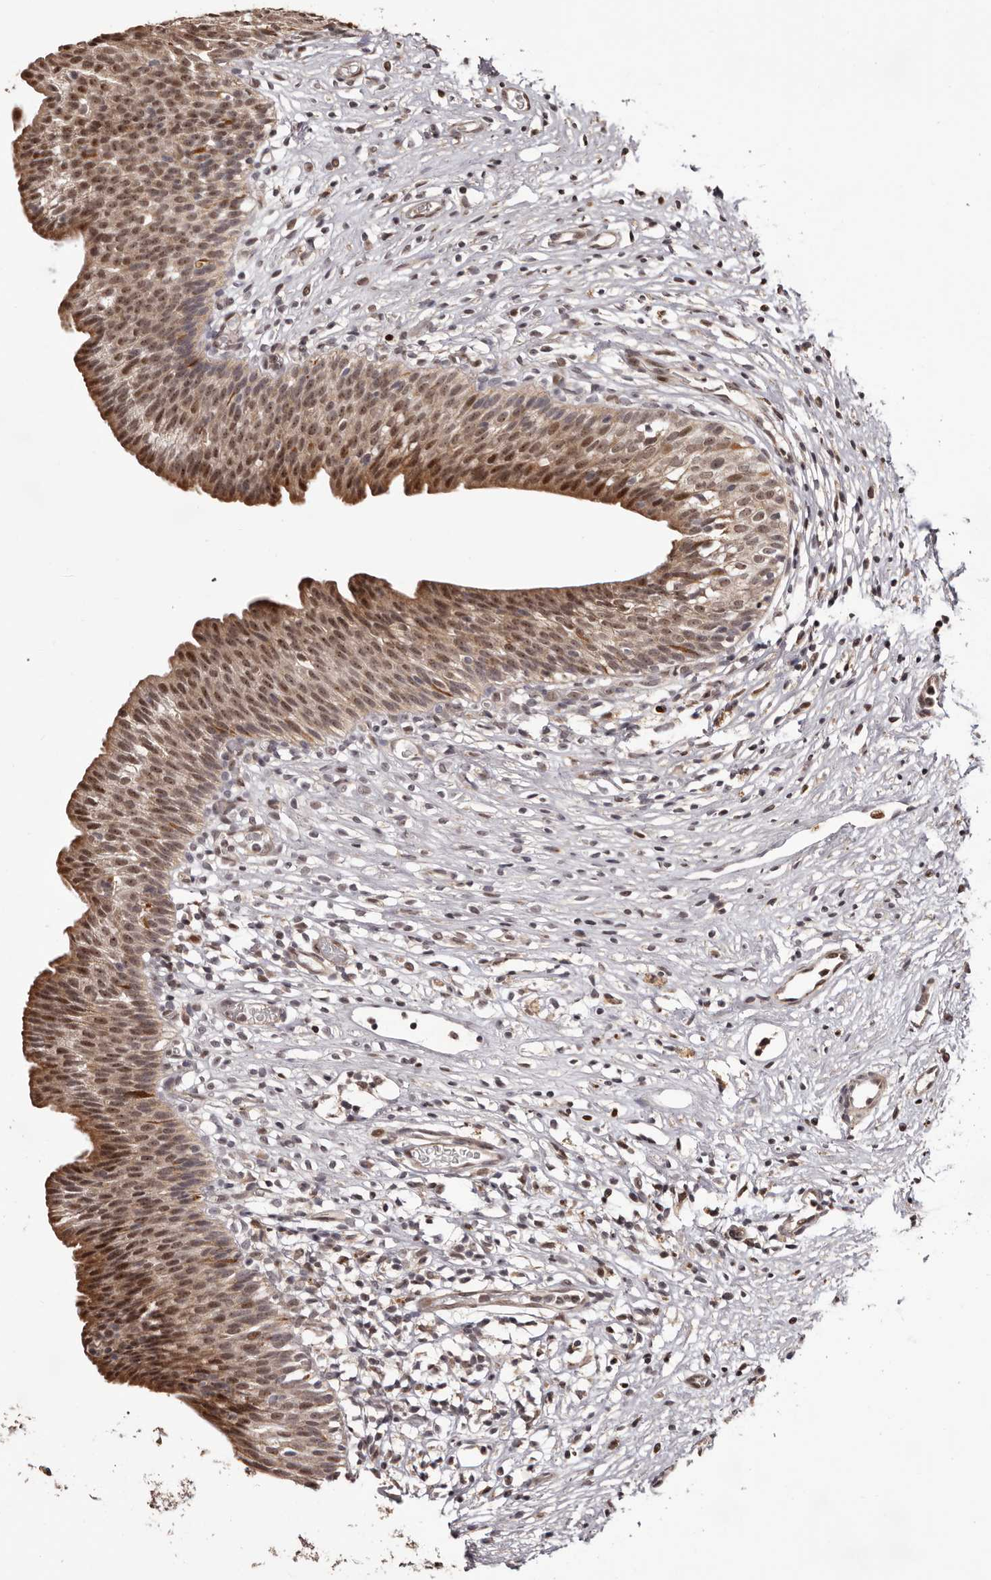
{"staining": {"intensity": "moderate", "quantity": ">75%", "location": "cytoplasmic/membranous,nuclear"}, "tissue": "urinary bladder", "cell_type": "Urothelial cells", "image_type": "normal", "snomed": [{"axis": "morphology", "description": "Normal tissue, NOS"}, {"axis": "topography", "description": "Urinary bladder"}], "caption": "Moderate cytoplasmic/membranous,nuclear positivity for a protein is identified in about >75% of urothelial cells of benign urinary bladder using immunohistochemistry (IHC).", "gene": "ZCCHC7", "patient": {"sex": "male", "age": 1}}